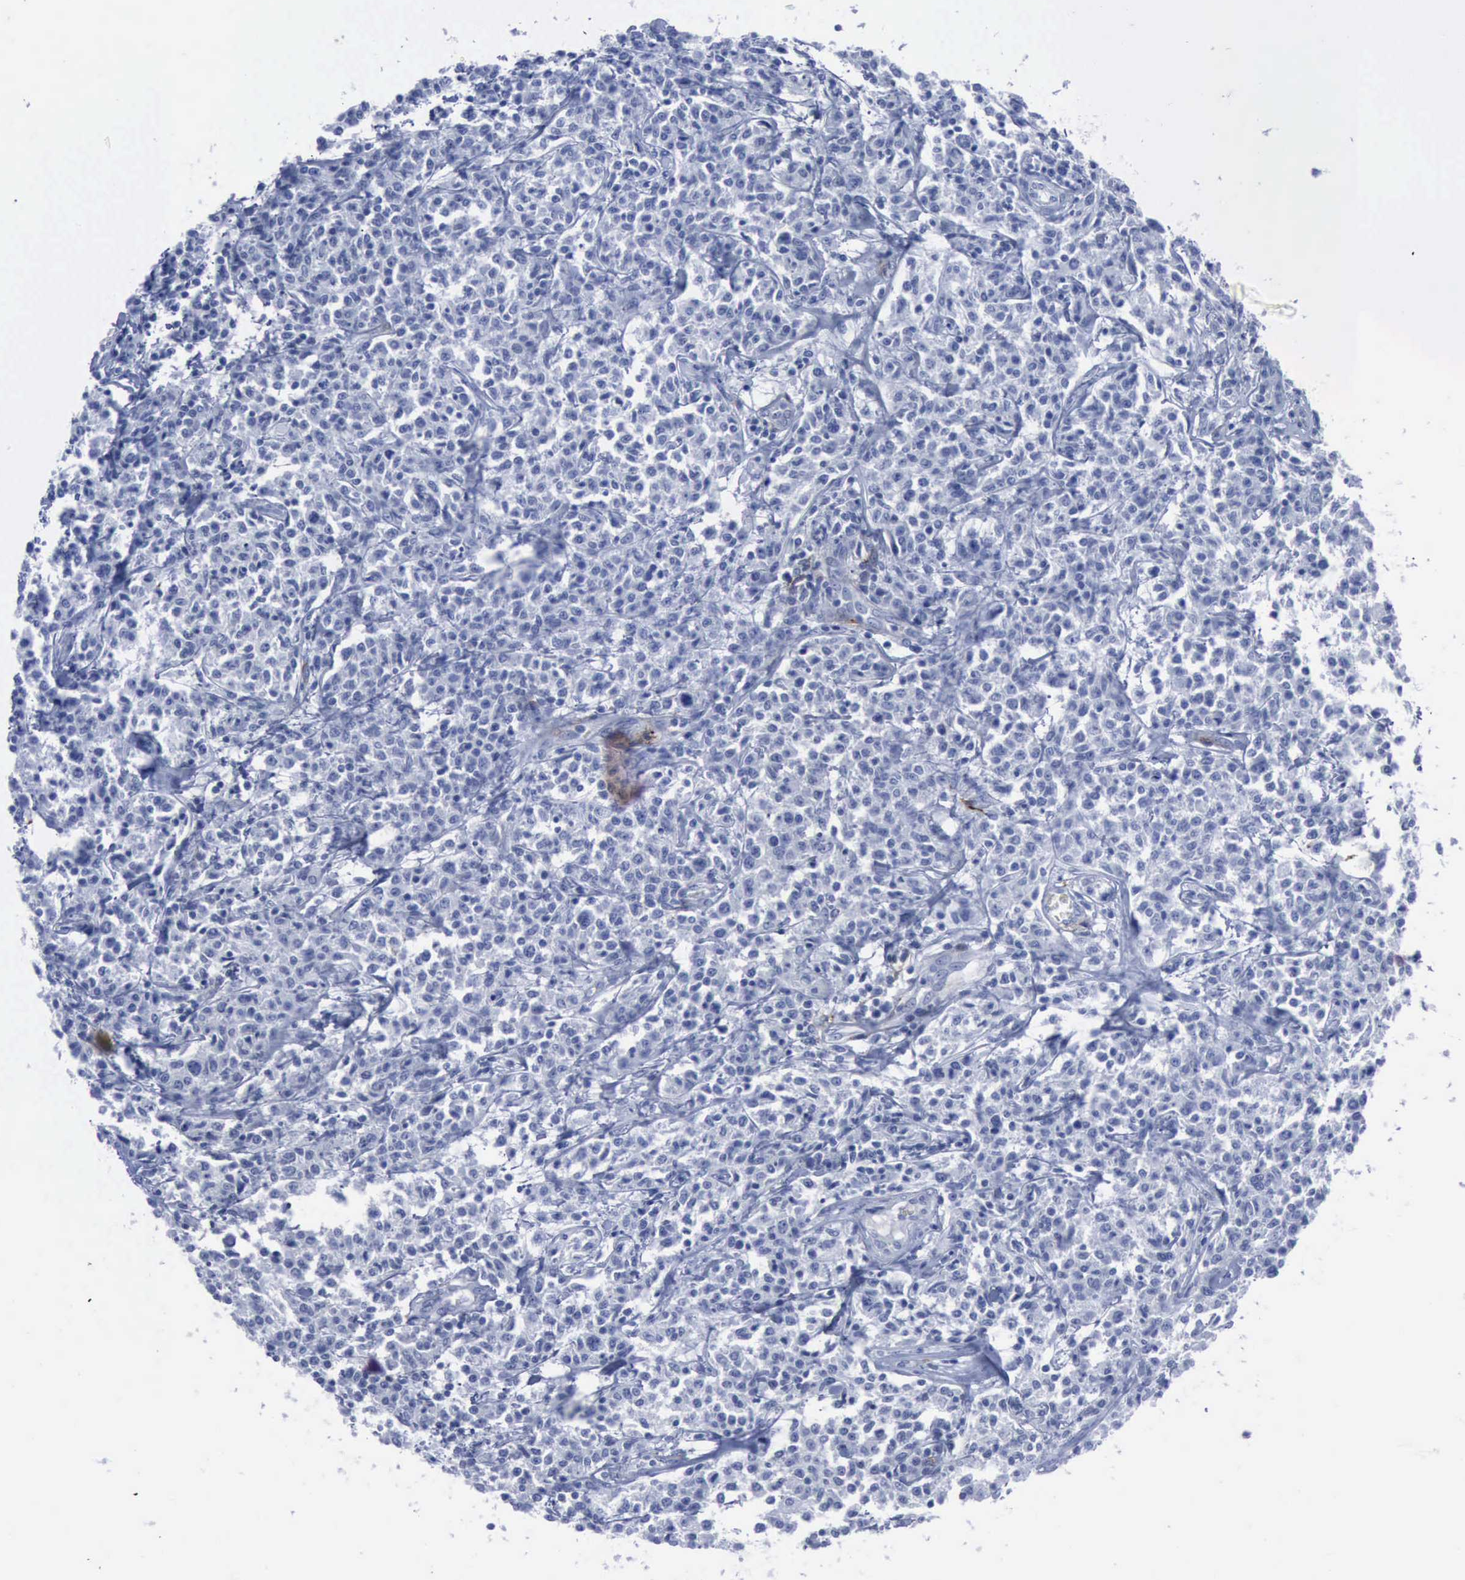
{"staining": {"intensity": "negative", "quantity": "none", "location": "none"}, "tissue": "lymphoma", "cell_type": "Tumor cells", "image_type": "cancer", "snomed": [{"axis": "morphology", "description": "Malignant lymphoma, non-Hodgkin's type, Low grade"}, {"axis": "topography", "description": "Small intestine"}], "caption": "Immunohistochemistry (IHC) histopathology image of neoplastic tissue: human low-grade malignant lymphoma, non-Hodgkin's type stained with DAB reveals no significant protein expression in tumor cells. Nuclei are stained in blue.", "gene": "NGFR", "patient": {"sex": "female", "age": 59}}